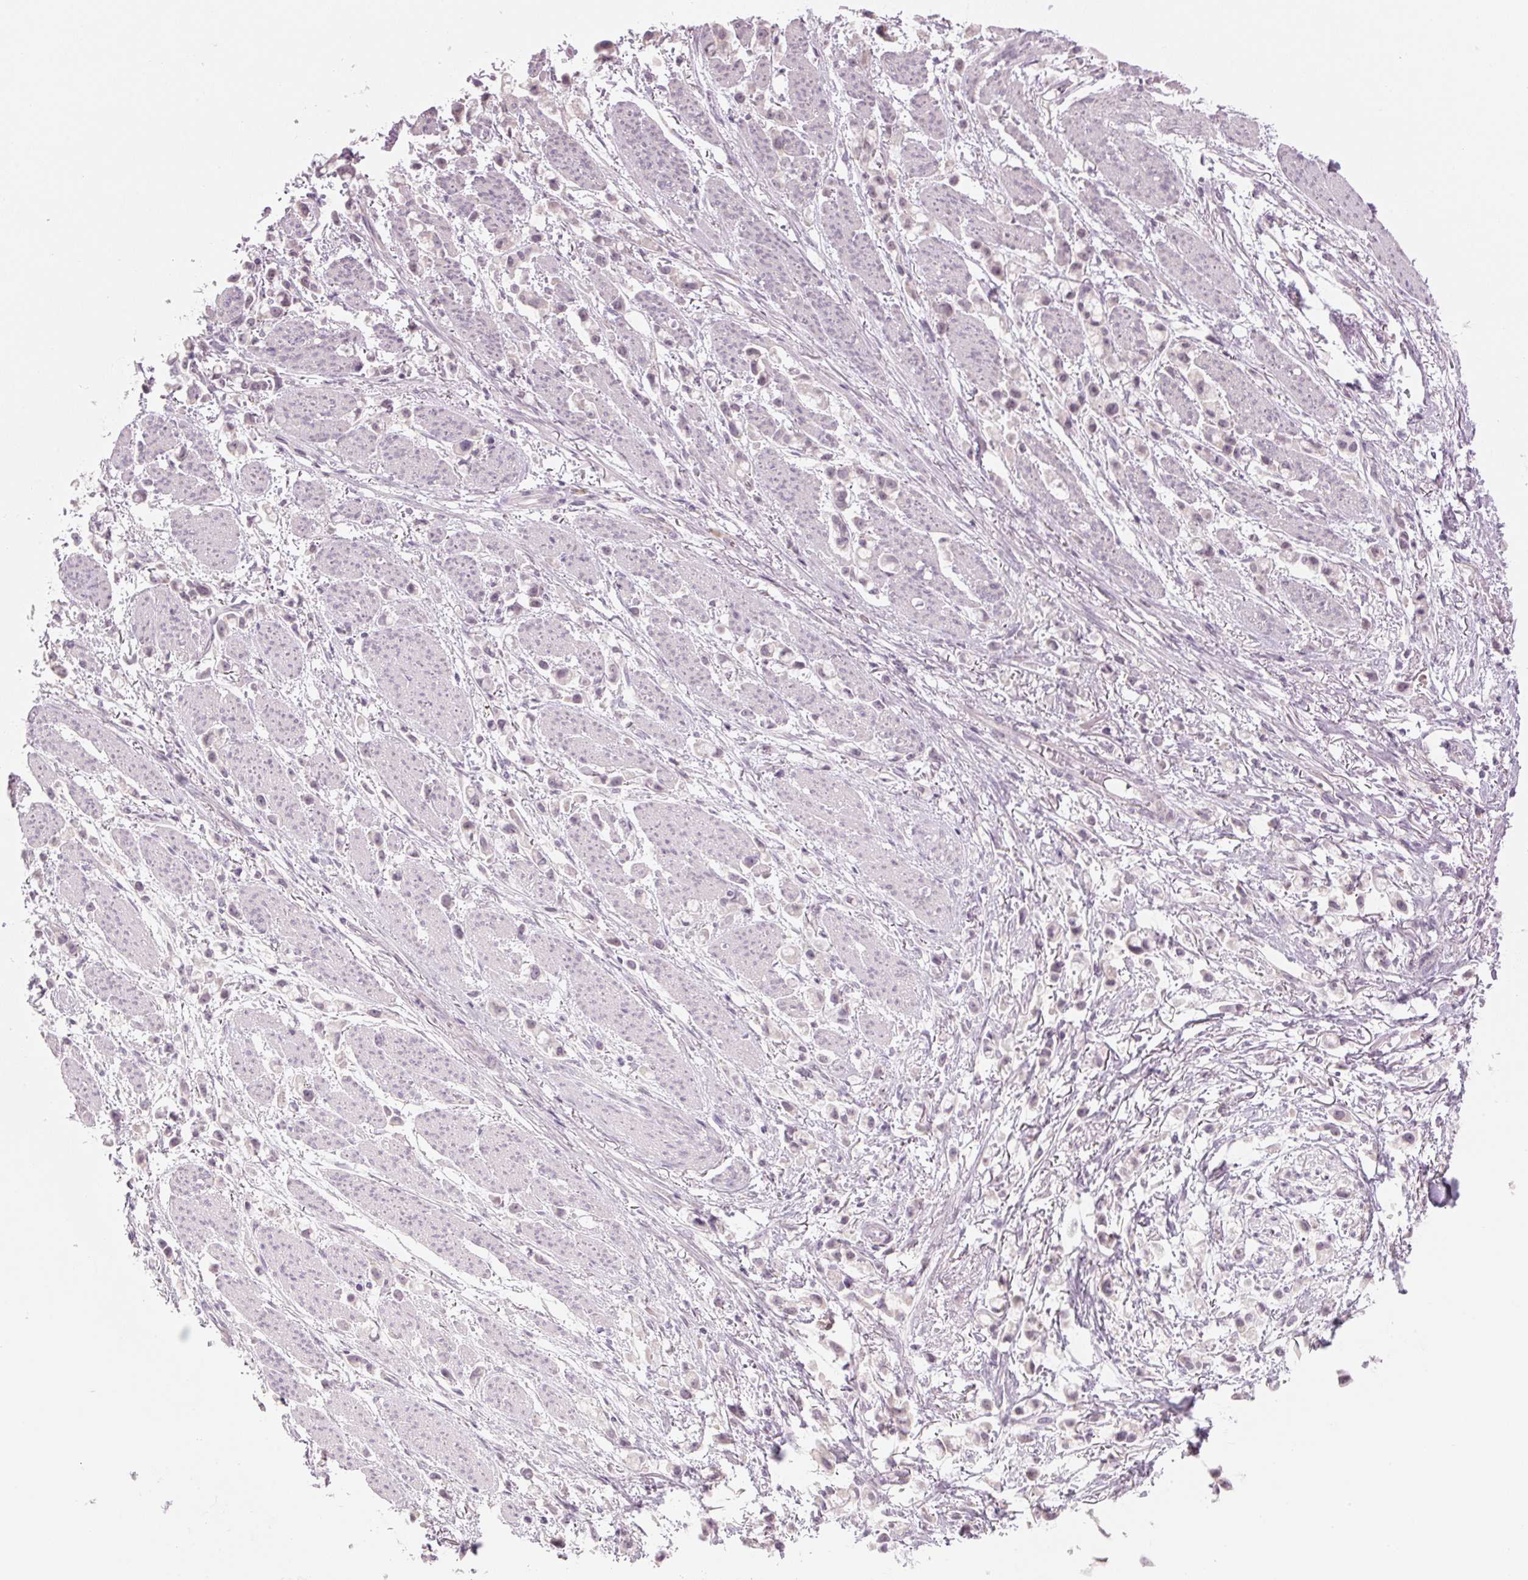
{"staining": {"intensity": "negative", "quantity": "none", "location": "none"}, "tissue": "stomach cancer", "cell_type": "Tumor cells", "image_type": "cancer", "snomed": [{"axis": "morphology", "description": "Adenocarcinoma, NOS"}, {"axis": "topography", "description": "Stomach"}], "caption": "Micrograph shows no protein expression in tumor cells of stomach adenocarcinoma tissue.", "gene": "GNMT", "patient": {"sex": "female", "age": 81}}